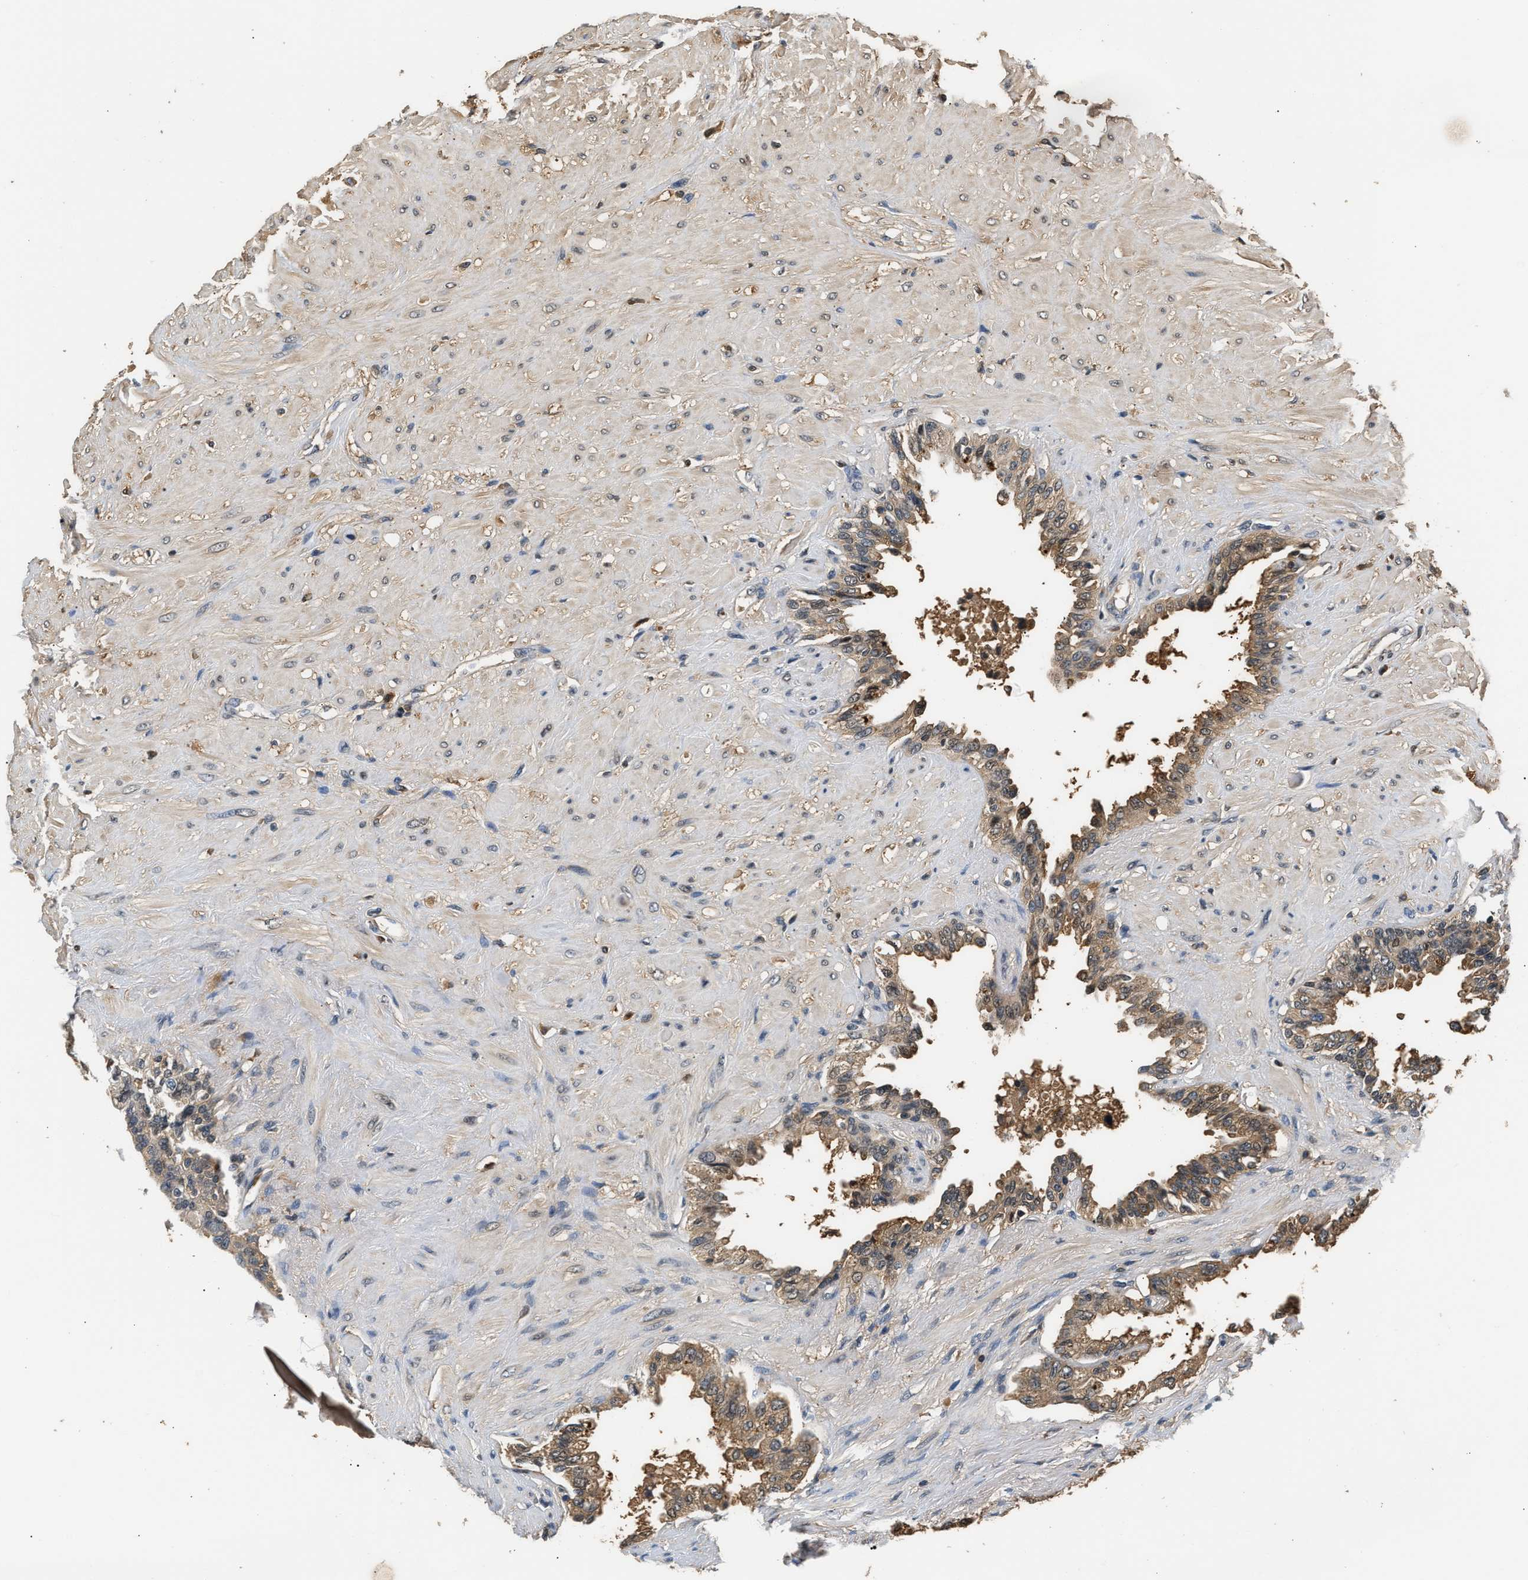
{"staining": {"intensity": "moderate", "quantity": ">75%", "location": "cytoplasmic/membranous"}, "tissue": "seminal vesicle", "cell_type": "Glandular cells", "image_type": "normal", "snomed": [{"axis": "morphology", "description": "Normal tissue, NOS"}, {"axis": "topography", "description": "Seminal veicle"}], "caption": "A medium amount of moderate cytoplasmic/membranous expression is present in about >75% of glandular cells in benign seminal vesicle. The staining was performed using DAB (3,3'-diaminobenzidine), with brown indicating positive protein expression. Nuclei are stained blue with hematoxylin.", "gene": "GPI", "patient": {"sex": "male", "age": 68}}